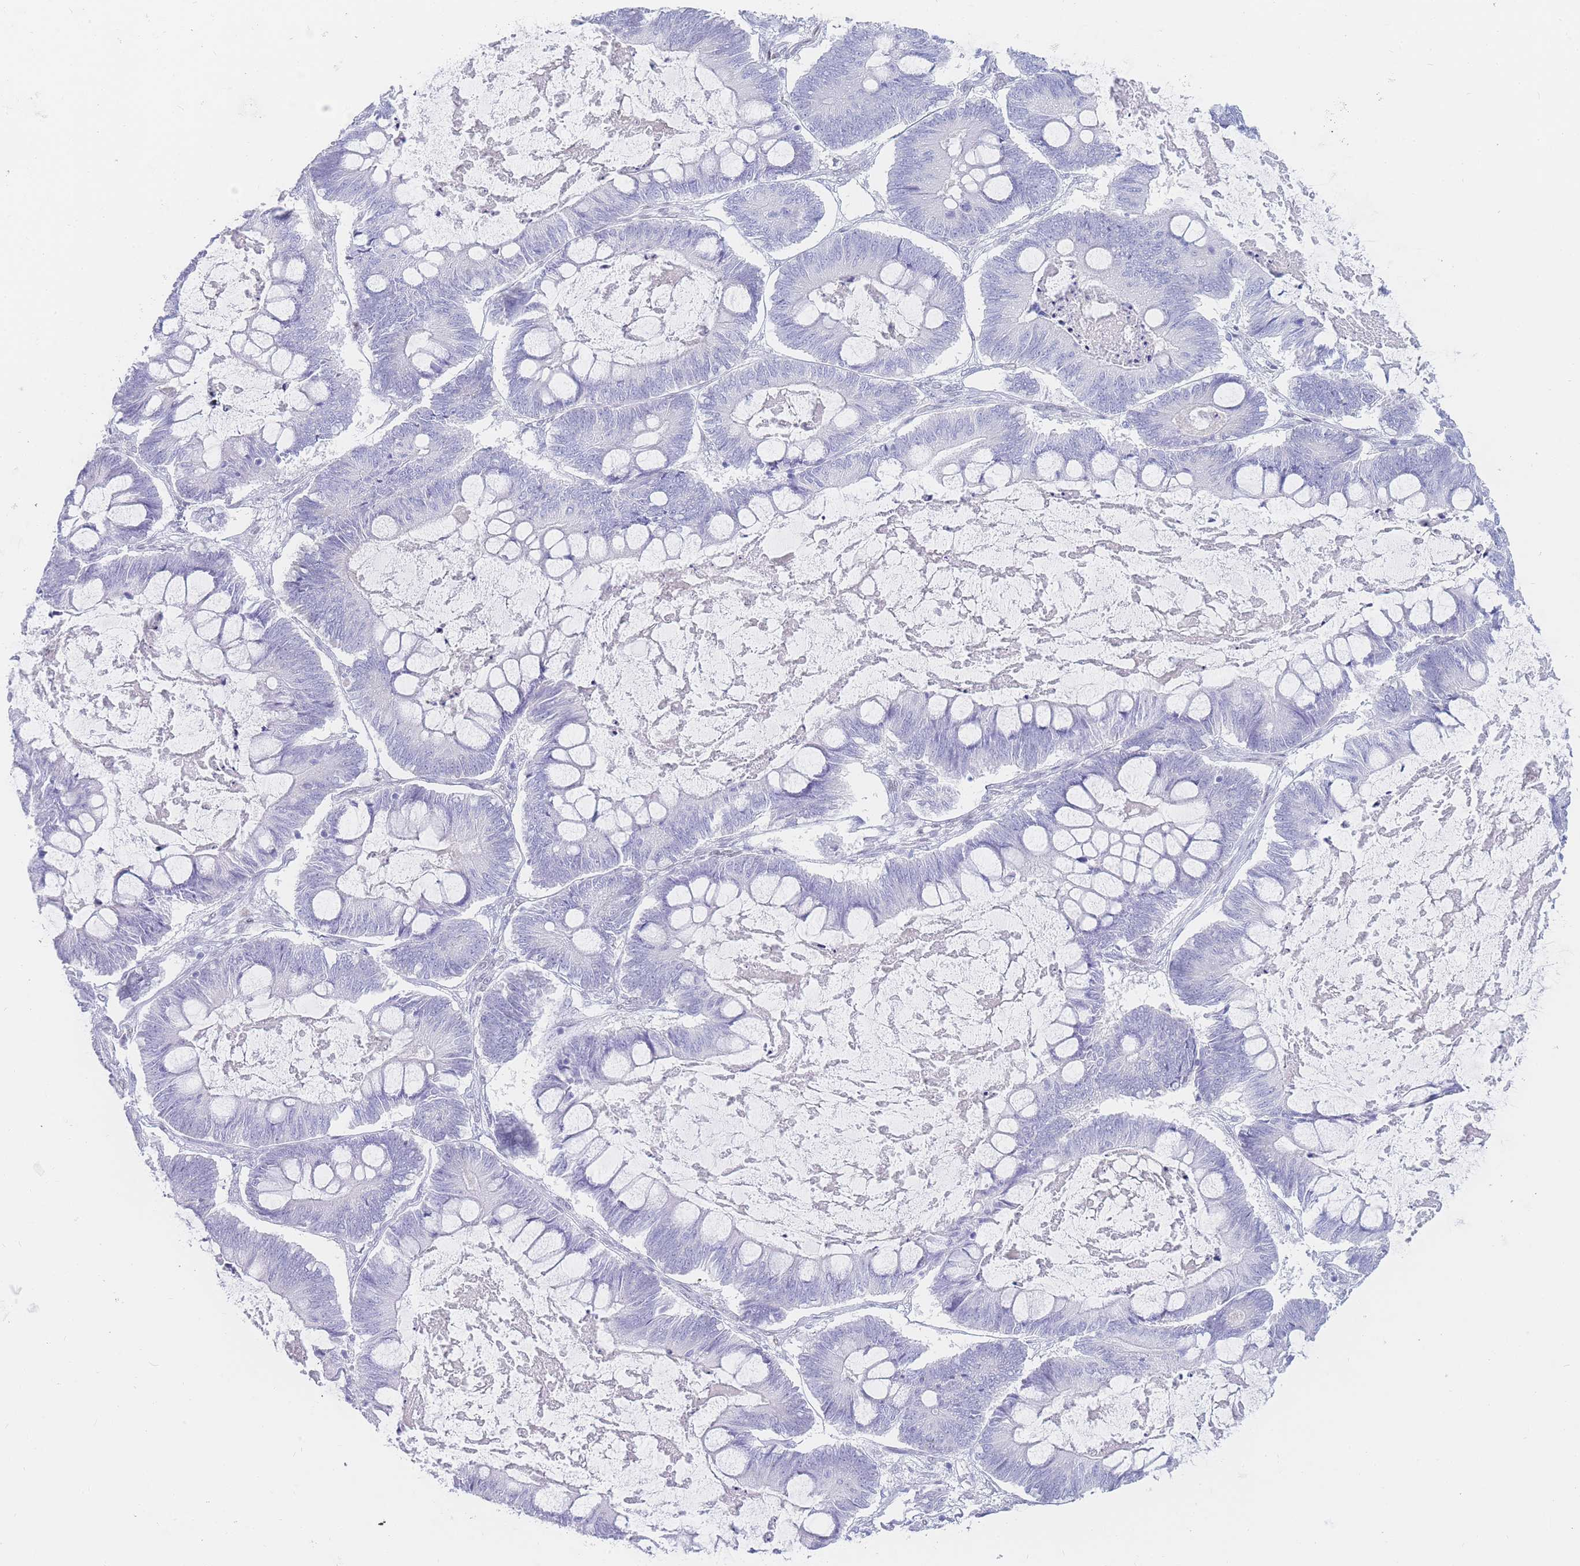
{"staining": {"intensity": "negative", "quantity": "none", "location": "none"}, "tissue": "ovarian cancer", "cell_type": "Tumor cells", "image_type": "cancer", "snomed": [{"axis": "morphology", "description": "Cystadenocarcinoma, mucinous, NOS"}, {"axis": "topography", "description": "Ovary"}], "caption": "Immunohistochemical staining of ovarian cancer (mucinous cystadenocarcinoma) displays no significant expression in tumor cells.", "gene": "PSMB5", "patient": {"sex": "female", "age": 61}}